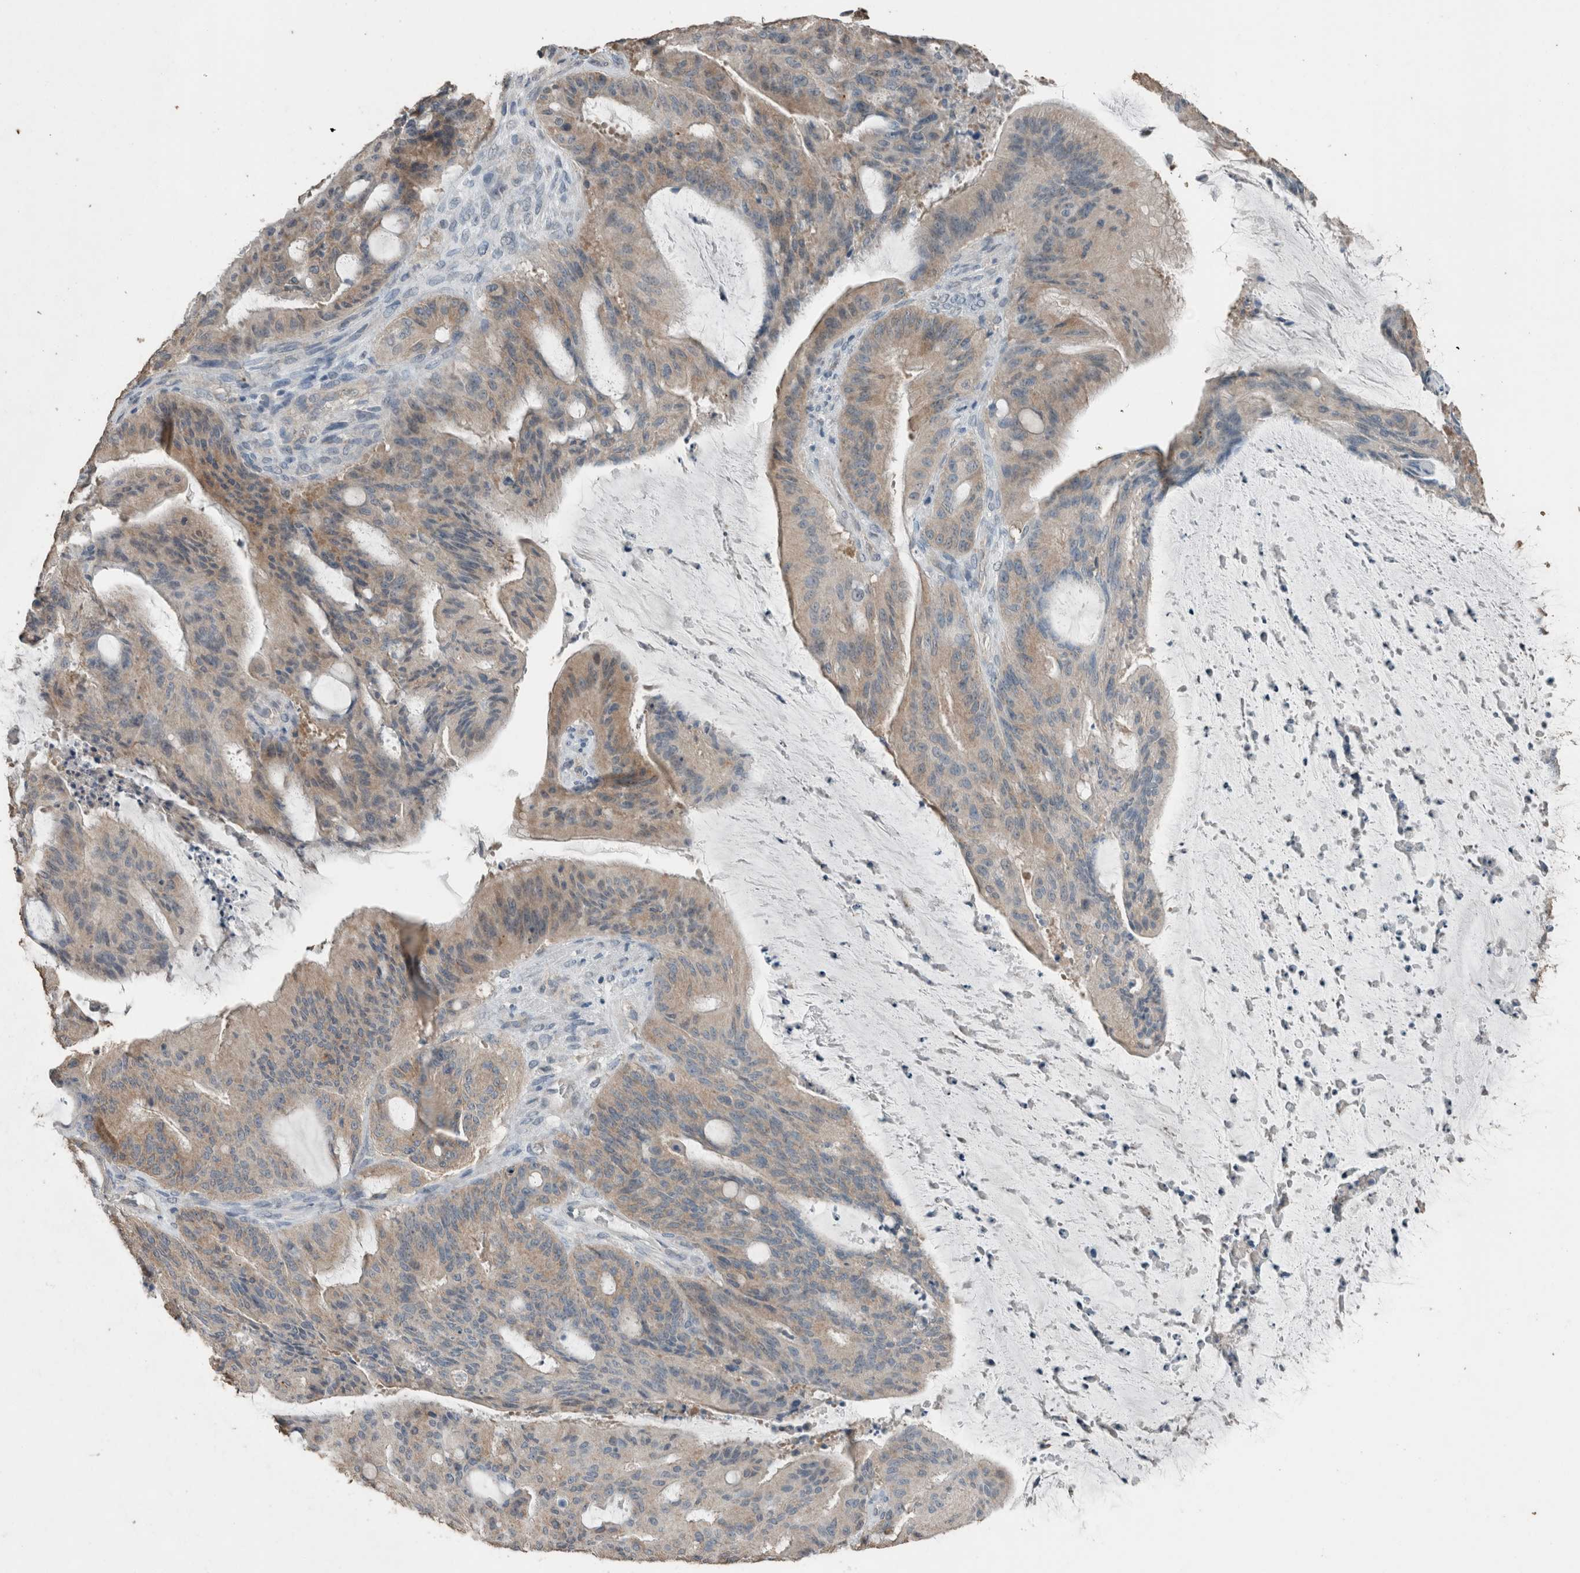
{"staining": {"intensity": "weak", "quantity": ">75%", "location": "cytoplasmic/membranous"}, "tissue": "liver cancer", "cell_type": "Tumor cells", "image_type": "cancer", "snomed": [{"axis": "morphology", "description": "Normal tissue, NOS"}, {"axis": "morphology", "description": "Cholangiocarcinoma"}, {"axis": "topography", "description": "Liver"}, {"axis": "topography", "description": "Peripheral nerve tissue"}], "caption": "High-magnification brightfield microscopy of liver cholangiocarcinoma stained with DAB (3,3'-diaminobenzidine) (brown) and counterstained with hematoxylin (blue). tumor cells exhibit weak cytoplasmic/membranous expression is present in about>75% of cells.", "gene": "ACVR2B", "patient": {"sex": "female", "age": 73}}